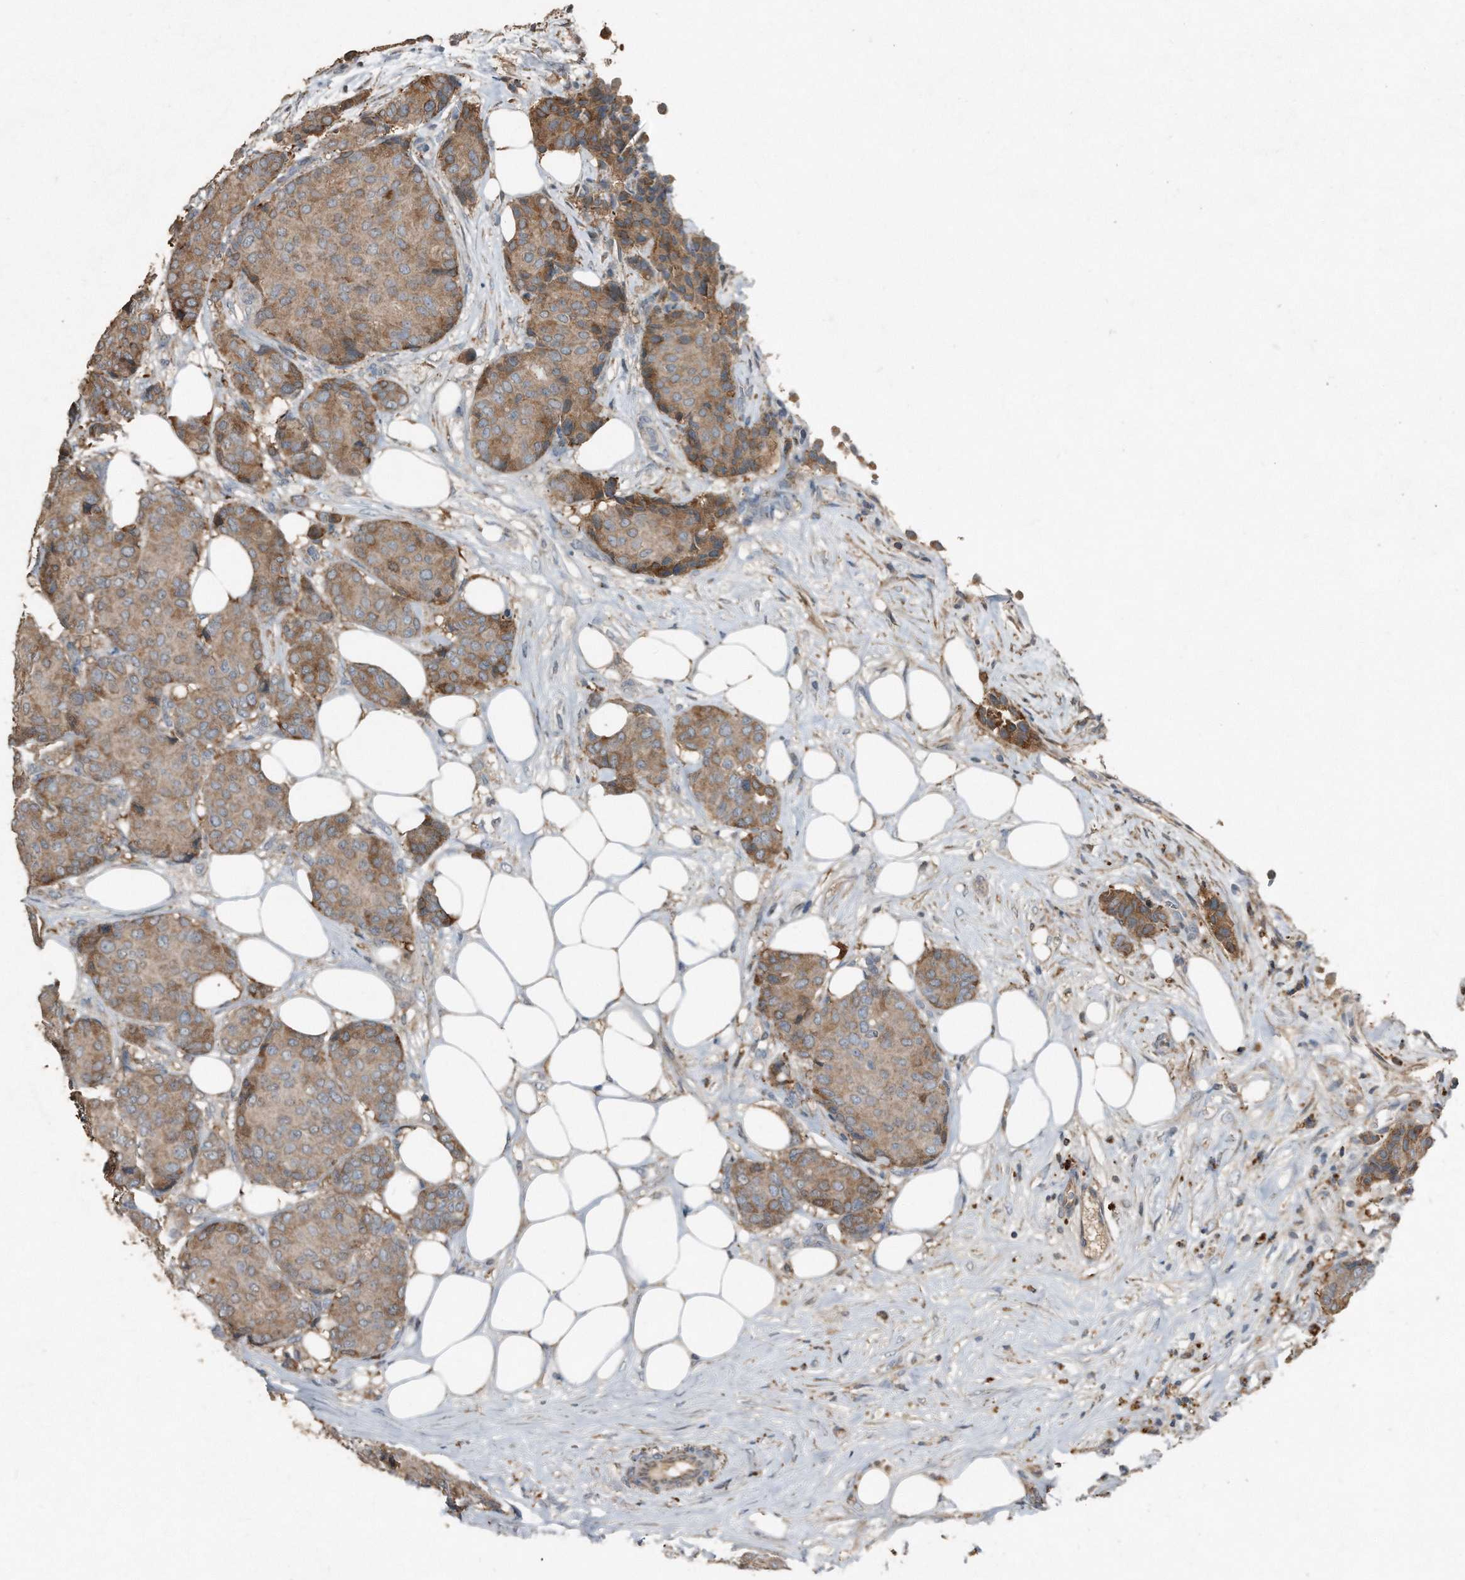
{"staining": {"intensity": "moderate", "quantity": ">75%", "location": "cytoplasmic/membranous"}, "tissue": "breast cancer", "cell_type": "Tumor cells", "image_type": "cancer", "snomed": [{"axis": "morphology", "description": "Duct carcinoma"}, {"axis": "topography", "description": "Breast"}], "caption": "DAB (3,3'-diaminobenzidine) immunohistochemical staining of human intraductal carcinoma (breast) demonstrates moderate cytoplasmic/membranous protein positivity in approximately >75% of tumor cells. The staining was performed using DAB (3,3'-diaminobenzidine), with brown indicating positive protein expression. Nuclei are stained blue with hematoxylin.", "gene": "C9", "patient": {"sex": "female", "age": 75}}